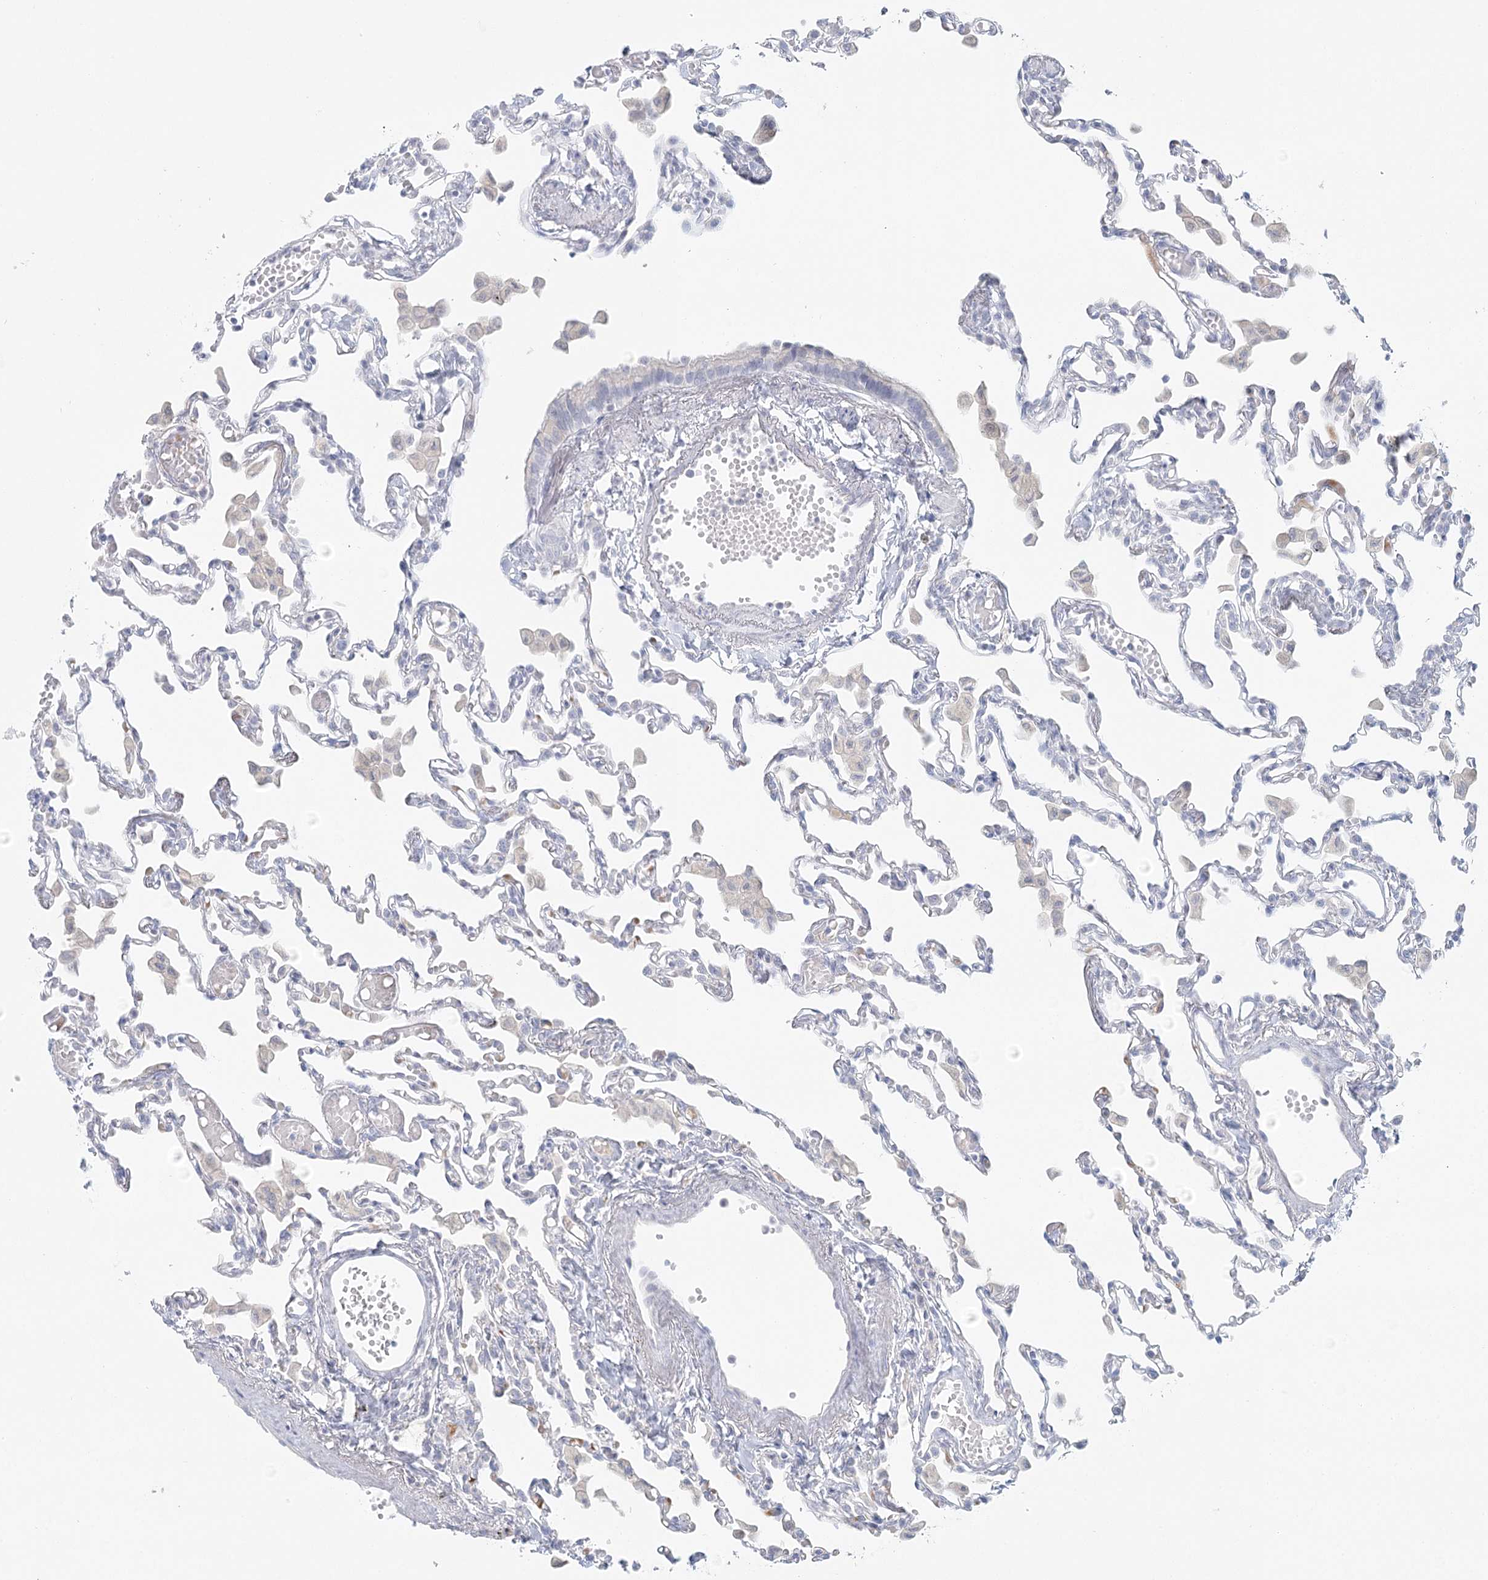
{"staining": {"intensity": "negative", "quantity": "none", "location": "none"}, "tissue": "lung", "cell_type": "Alveolar cells", "image_type": "normal", "snomed": [{"axis": "morphology", "description": "Normal tissue, NOS"}, {"axis": "topography", "description": "Bronchus"}, {"axis": "topography", "description": "Lung"}], "caption": "High magnification brightfield microscopy of unremarkable lung stained with DAB (3,3'-diaminobenzidine) (brown) and counterstained with hematoxylin (blue): alveolar cells show no significant expression. The staining was performed using DAB (3,3'-diaminobenzidine) to visualize the protein expression in brown, while the nuclei were stained in blue with hematoxylin (Magnification: 20x).", "gene": "DMGDH", "patient": {"sex": "female", "age": 49}}